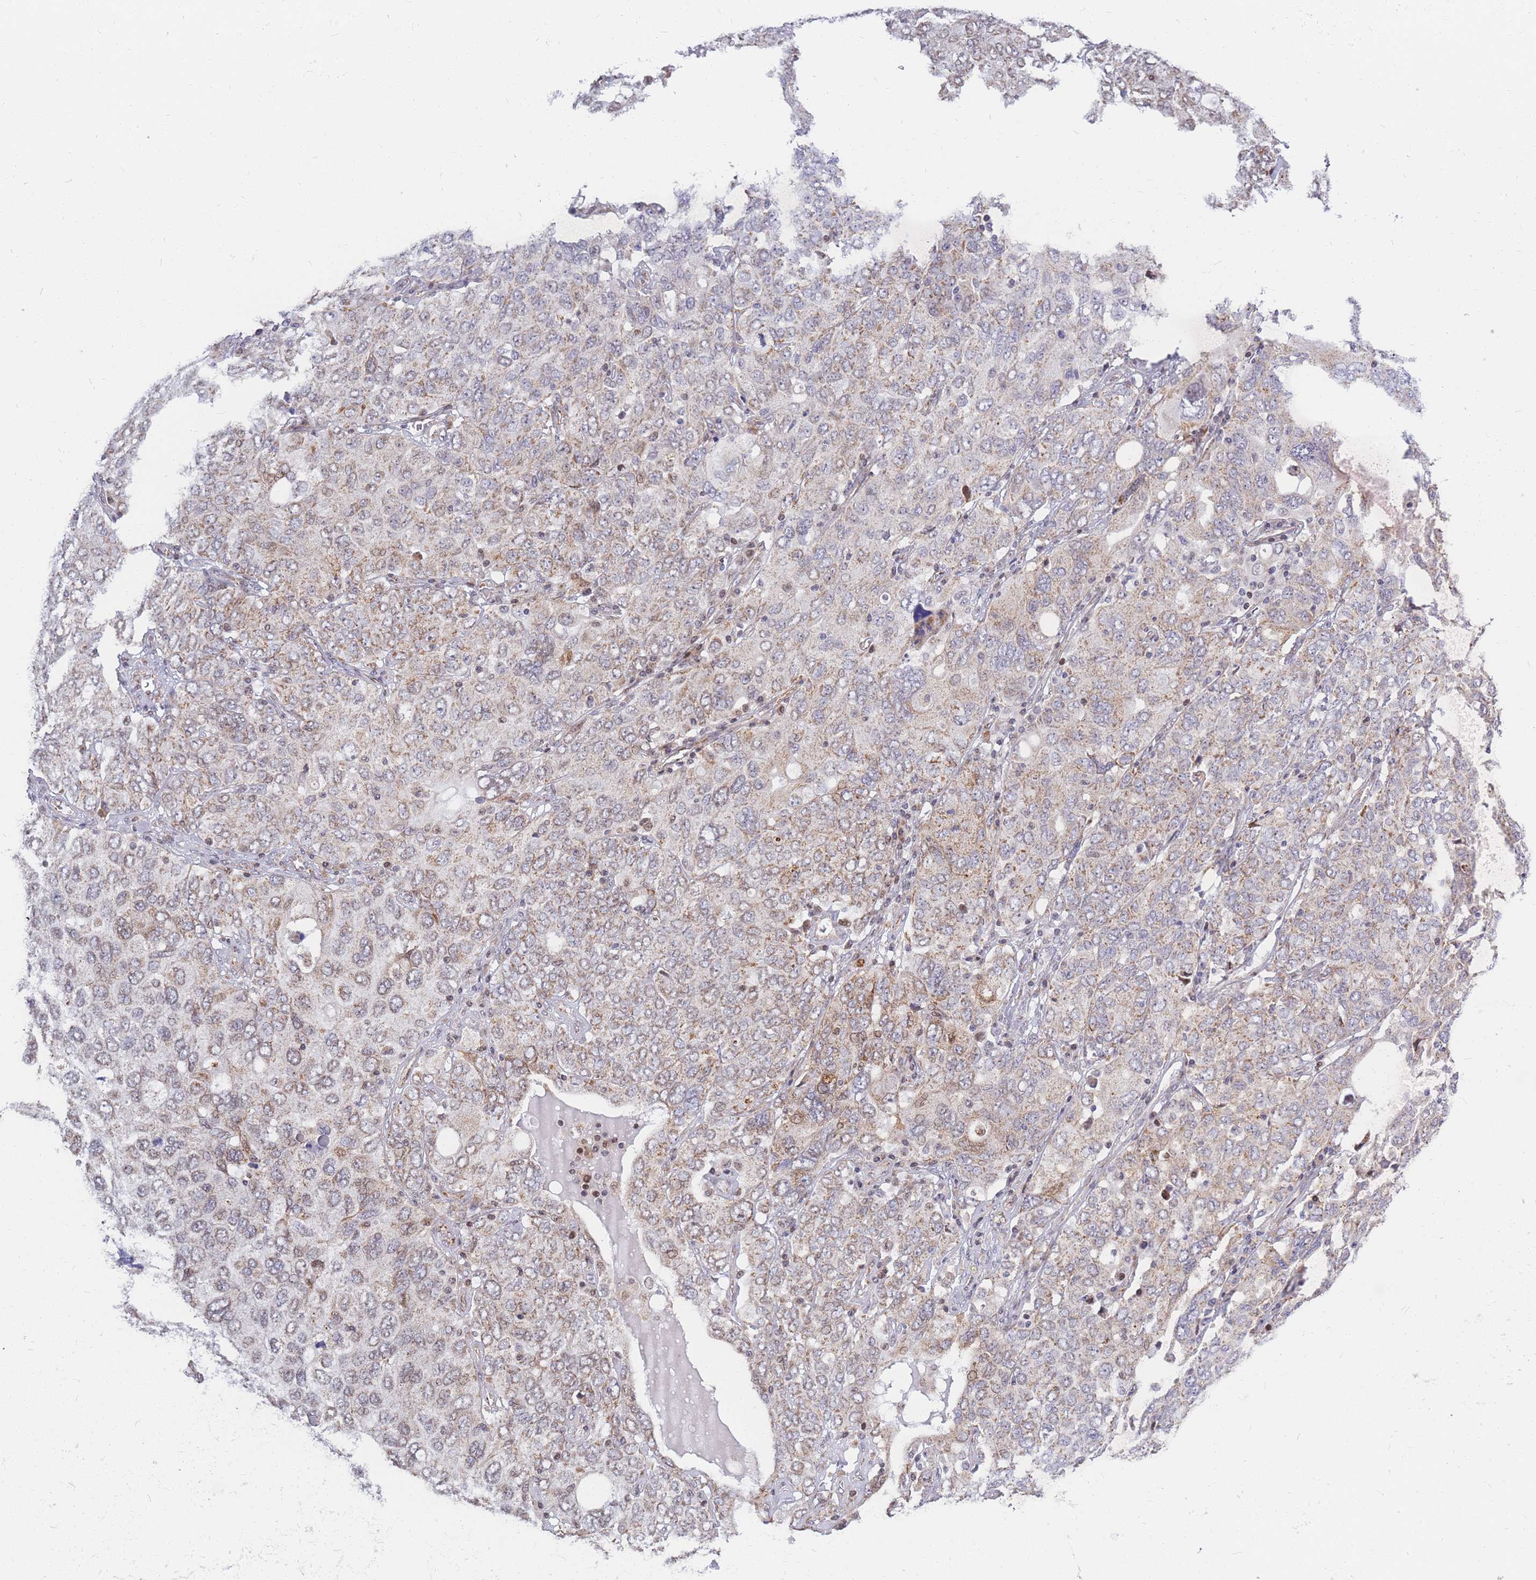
{"staining": {"intensity": "moderate", "quantity": "25%-75%", "location": "cytoplasmic/membranous"}, "tissue": "ovarian cancer", "cell_type": "Tumor cells", "image_type": "cancer", "snomed": [{"axis": "morphology", "description": "Carcinoma, endometroid"}, {"axis": "topography", "description": "Ovary"}], "caption": "Immunohistochemistry micrograph of neoplastic tissue: ovarian cancer stained using immunohistochemistry exhibits medium levels of moderate protein expression localized specifically in the cytoplasmic/membranous of tumor cells, appearing as a cytoplasmic/membranous brown color.", "gene": "MOB4", "patient": {"sex": "female", "age": 62}}